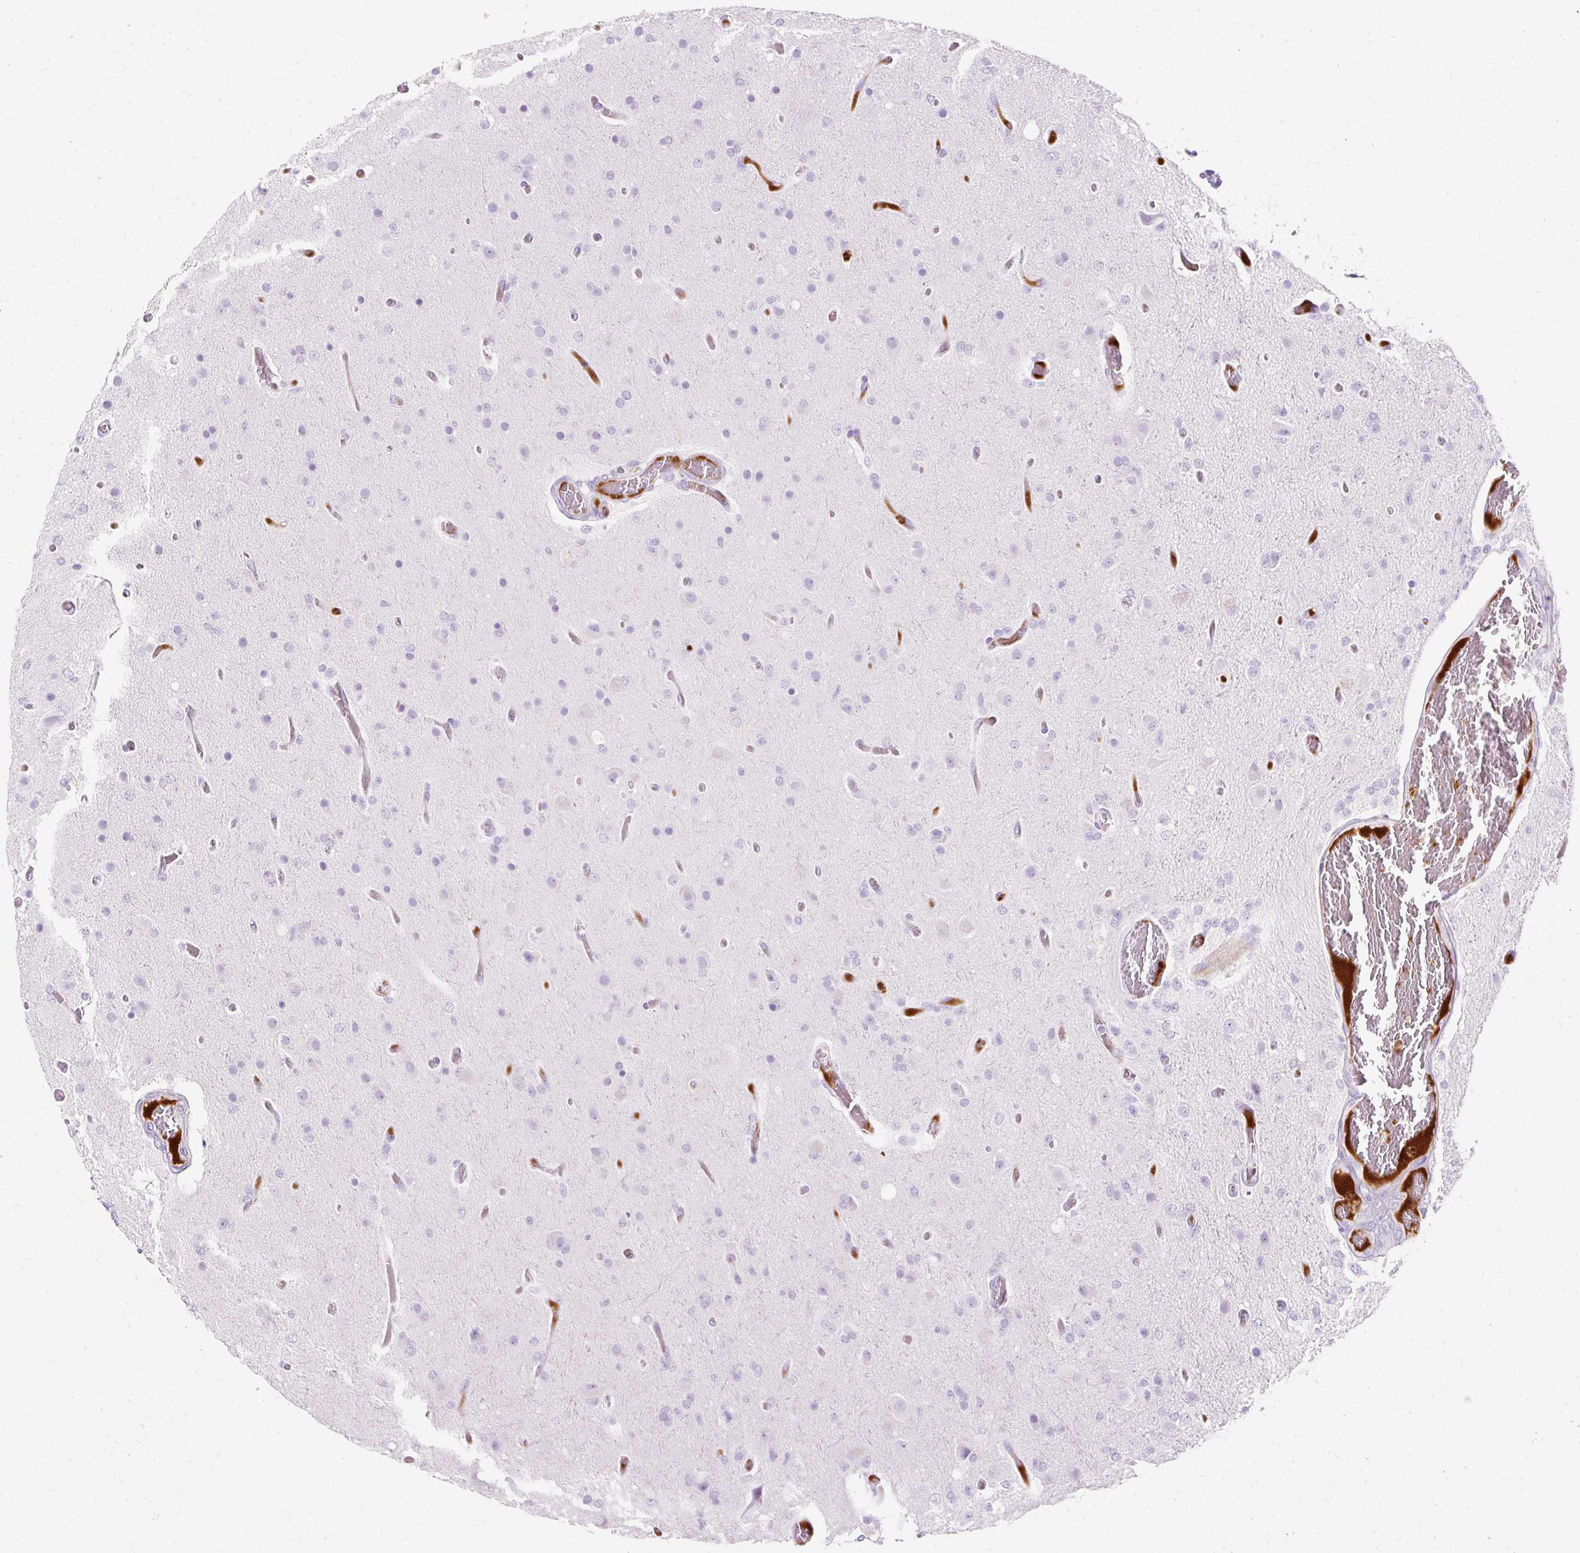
{"staining": {"intensity": "negative", "quantity": "none", "location": "none"}, "tissue": "glioma", "cell_type": "Tumor cells", "image_type": "cancer", "snomed": [{"axis": "morphology", "description": "Glioma, malignant, High grade"}, {"axis": "topography", "description": "Brain"}], "caption": "High magnification brightfield microscopy of malignant glioma (high-grade) stained with DAB (3,3'-diaminobenzidine) (brown) and counterstained with hematoxylin (blue): tumor cells show no significant positivity.", "gene": "DEFA1", "patient": {"sex": "female", "age": 74}}